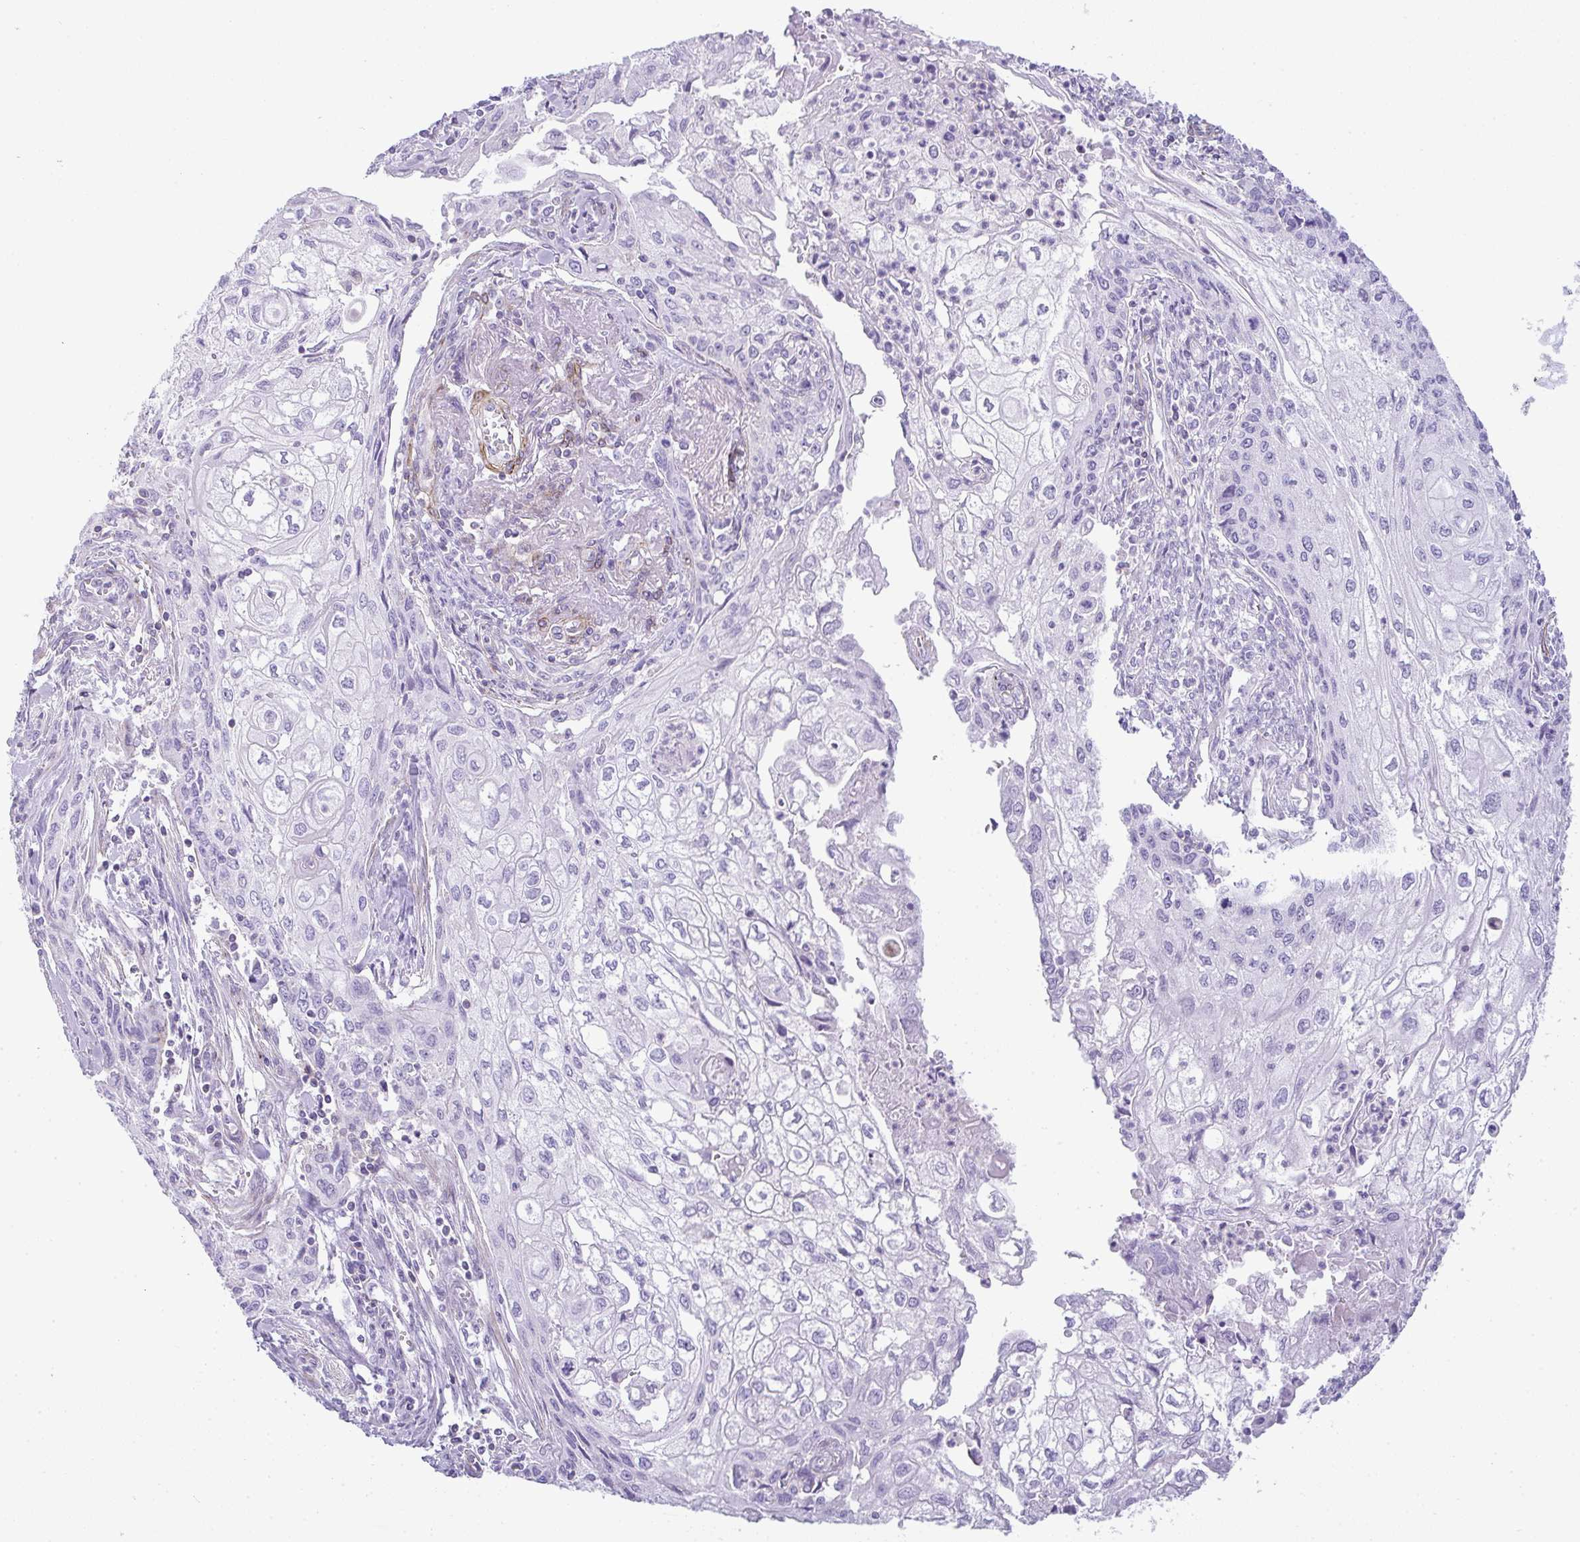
{"staining": {"intensity": "negative", "quantity": "none", "location": "none"}, "tissue": "cervical cancer", "cell_type": "Tumor cells", "image_type": "cancer", "snomed": [{"axis": "morphology", "description": "Squamous cell carcinoma, NOS"}, {"axis": "topography", "description": "Cervix"}], "caption": "High magnification brightfield microscopy of cervical cancer (squamous cell carcinoma) stained with DAB (3,3'-diaminobenzidine) (brown) and counterstained with hematoxylin (blue): tumor cells show no significant positivity.", "gene": "CDRT15", "patient": {"sex": "female", "age": 67}}